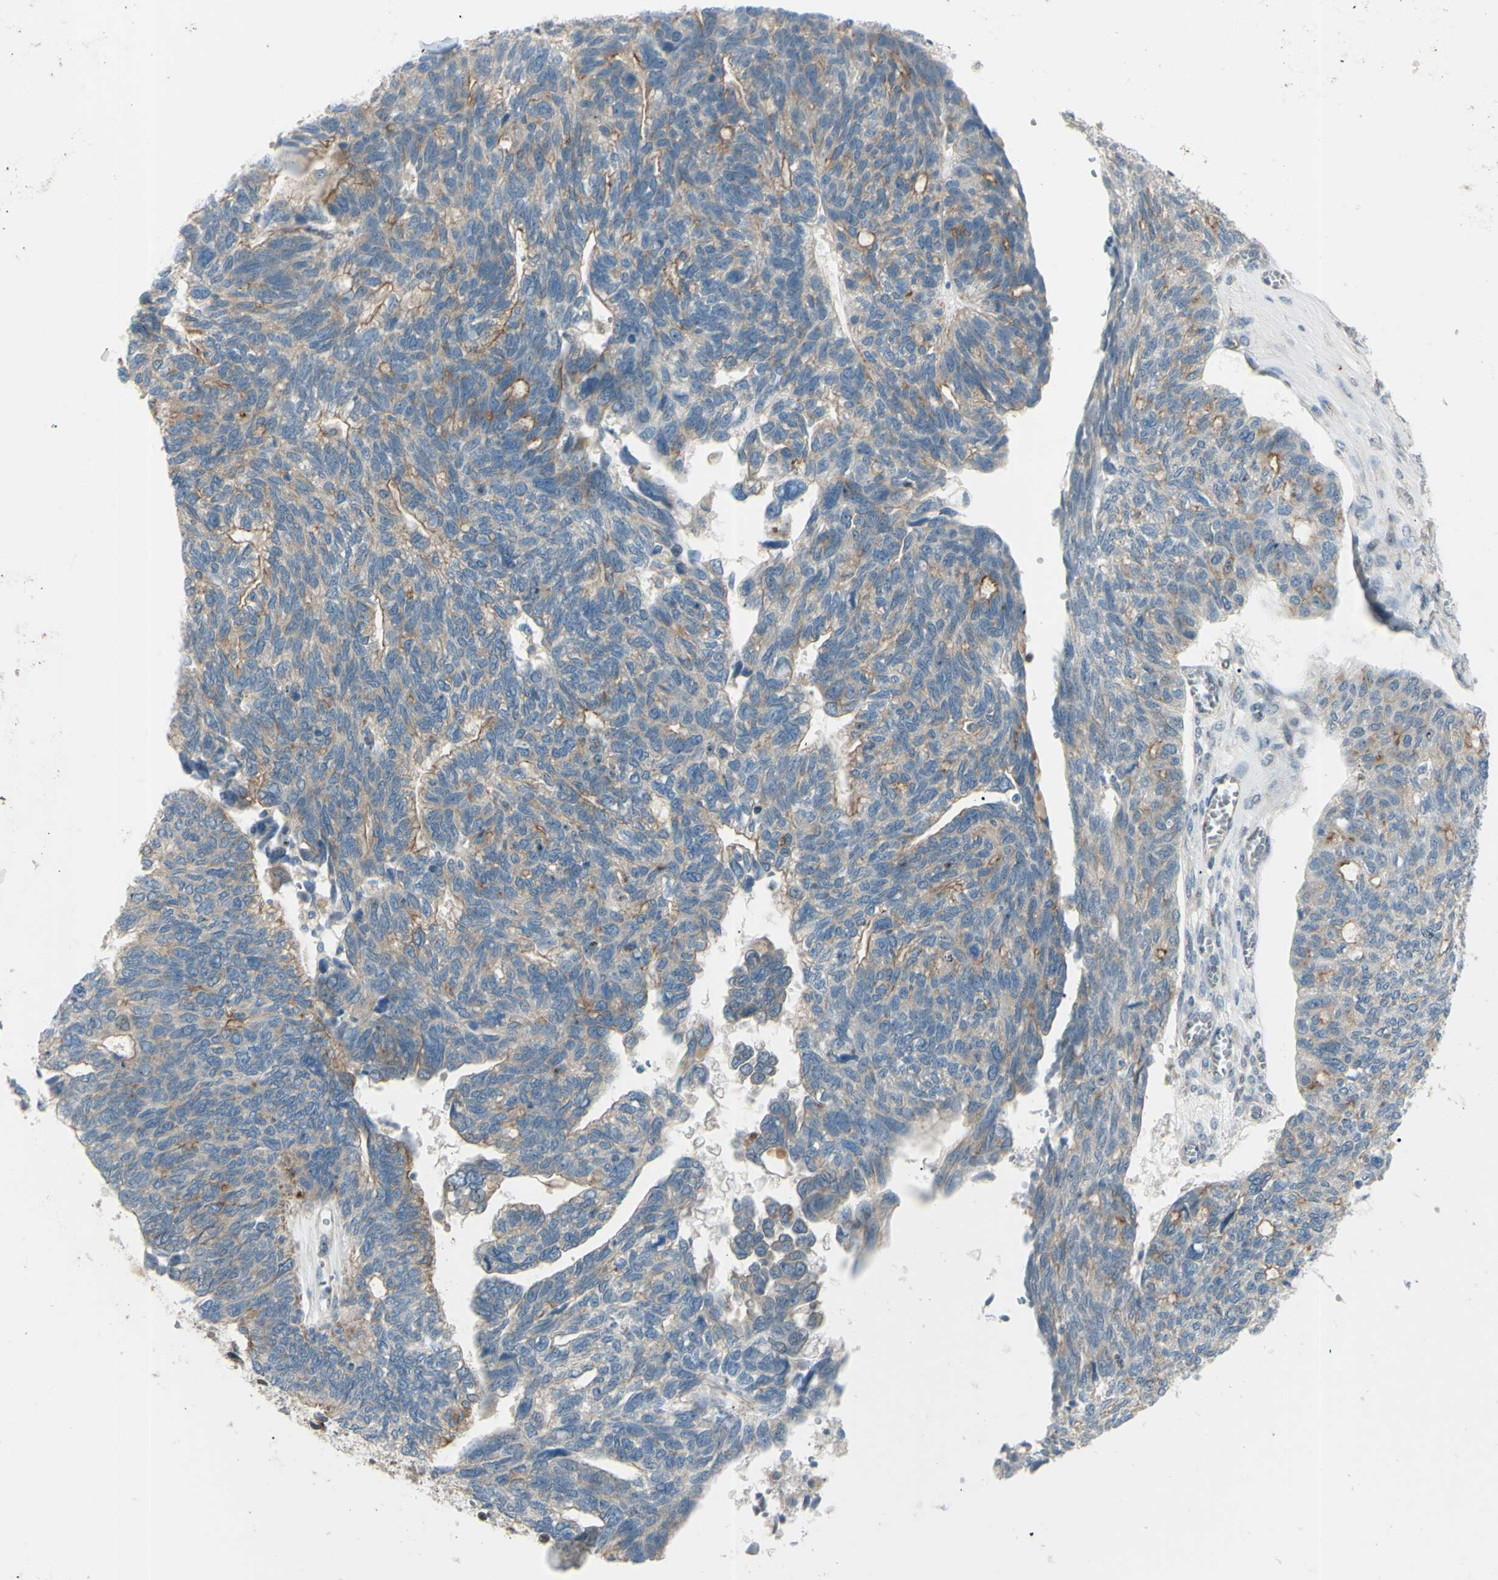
{"staining": {"intensity": "weak", "quantity": ">75%", "location": "cytoplasmic/membranous"}, "tissue": "ovarian cancer", "cell_type": "Tumor cells", "image_type": "cancer", "snomed": [{"axis": "morphology", "description": "Cystadenocarcinoma, serous, NOS"}, {"axis": "topography", "description": "Ovary"}], "caption": "The micrograph displays a brown stain indicating the presence of a protein in the cytoplasmic/membranous of tumor cells in ovarian serous cystadenocarcinoma.", "gene": "LMTK2", "patient": {"sex": "female", "age": 79}}